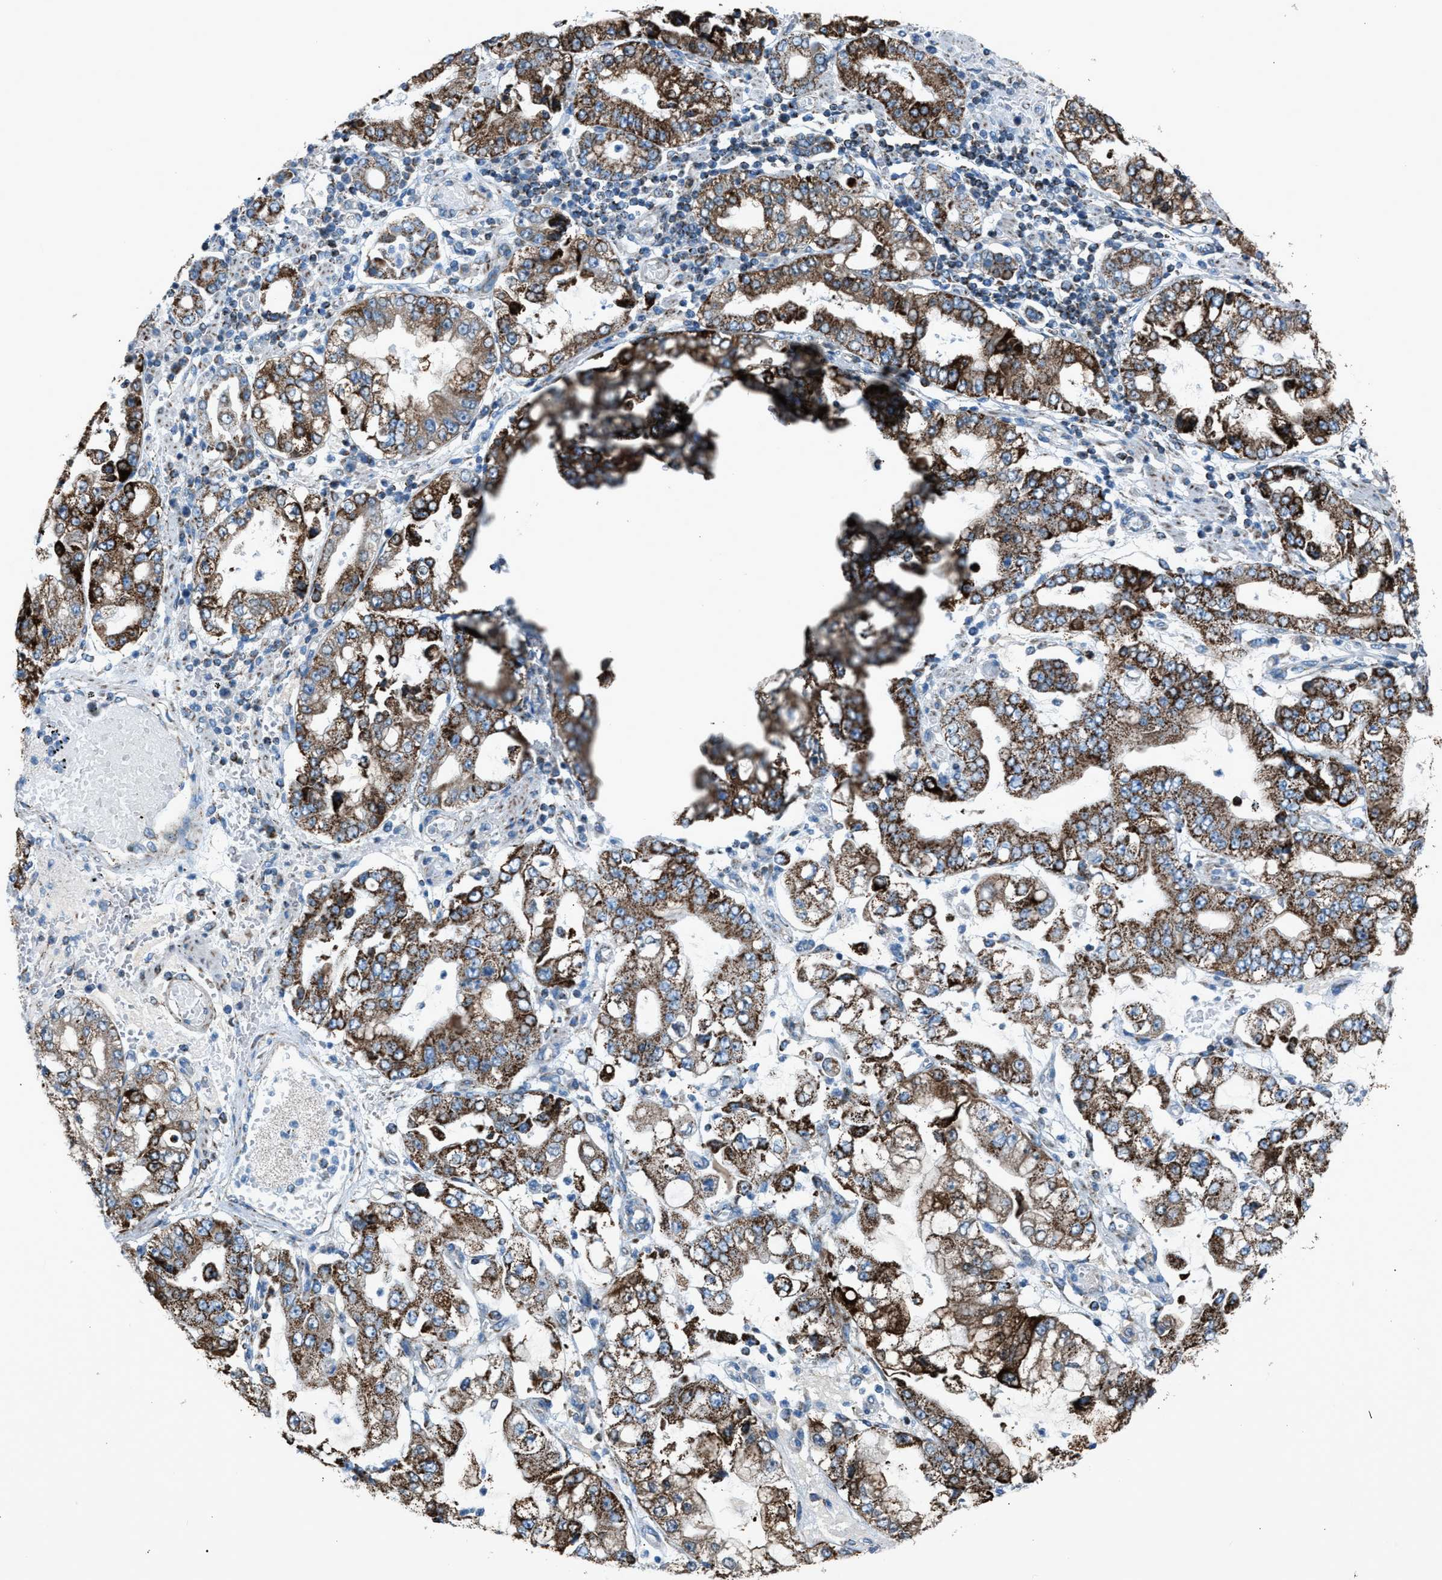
{"staining": {"intensity": "strong", "quantity": ">75%", "location": "cytoplasmic/membranous"}, "tissue": "stomach cancer", "cell_type": "Tumor cells", "image_type": "cancer", "snomed": [{"axis": "morphology", "description": "Adenocarcinoma, NOS"}, {"axis": "topography", "description": "Stomach"}], "caption": "An immunohistochemistry (IHC) histopathology image of tumor tissue is shown. Protein staining in brown labels strong cytoplasmic/membranous positivity in stomach cancer within tumor cells.", "gene": "MDH2", "patient": {"sex": "male", "age": 76}}